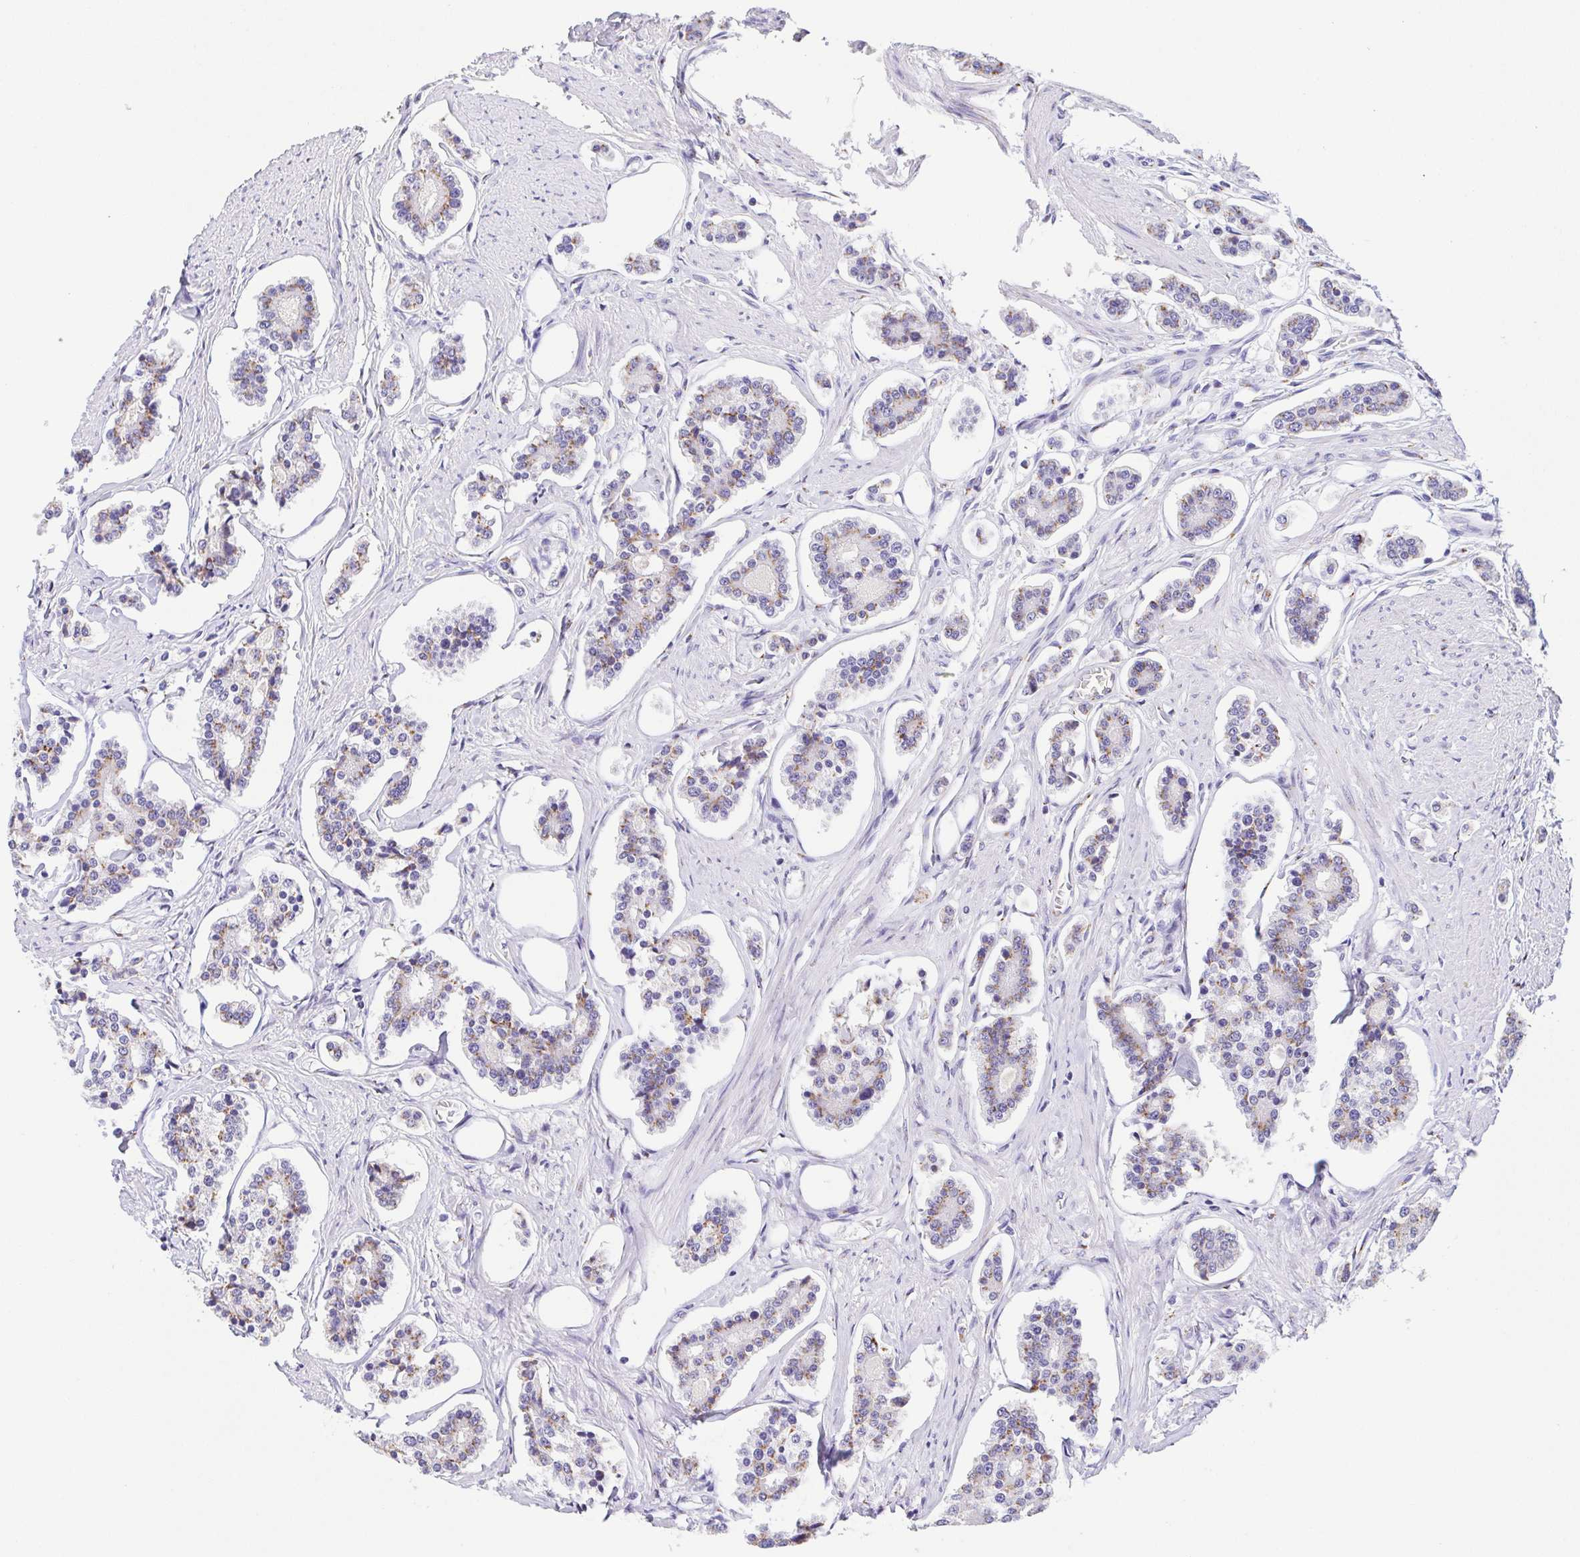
{"staining": {"intensity": "weak", "quantity": "25%-75%", "location": "cytoplasmic/membranous"}, "tissue": "carcinoid", "cell_type": "Tumor cells", "image_type": "cancer", "snomed": [{"axis": "morphology", "description": "Carcinoid, malignant, NOS"}, {"axis": "topography", "description": "Small intestine"}], "caption": "Carcinoid stained for a protein reveals weak cytoplasmic/membranous positivity in tumor cells.", "gene": "SULT1B1", "patient": {"sex": "female", "age": 65}}